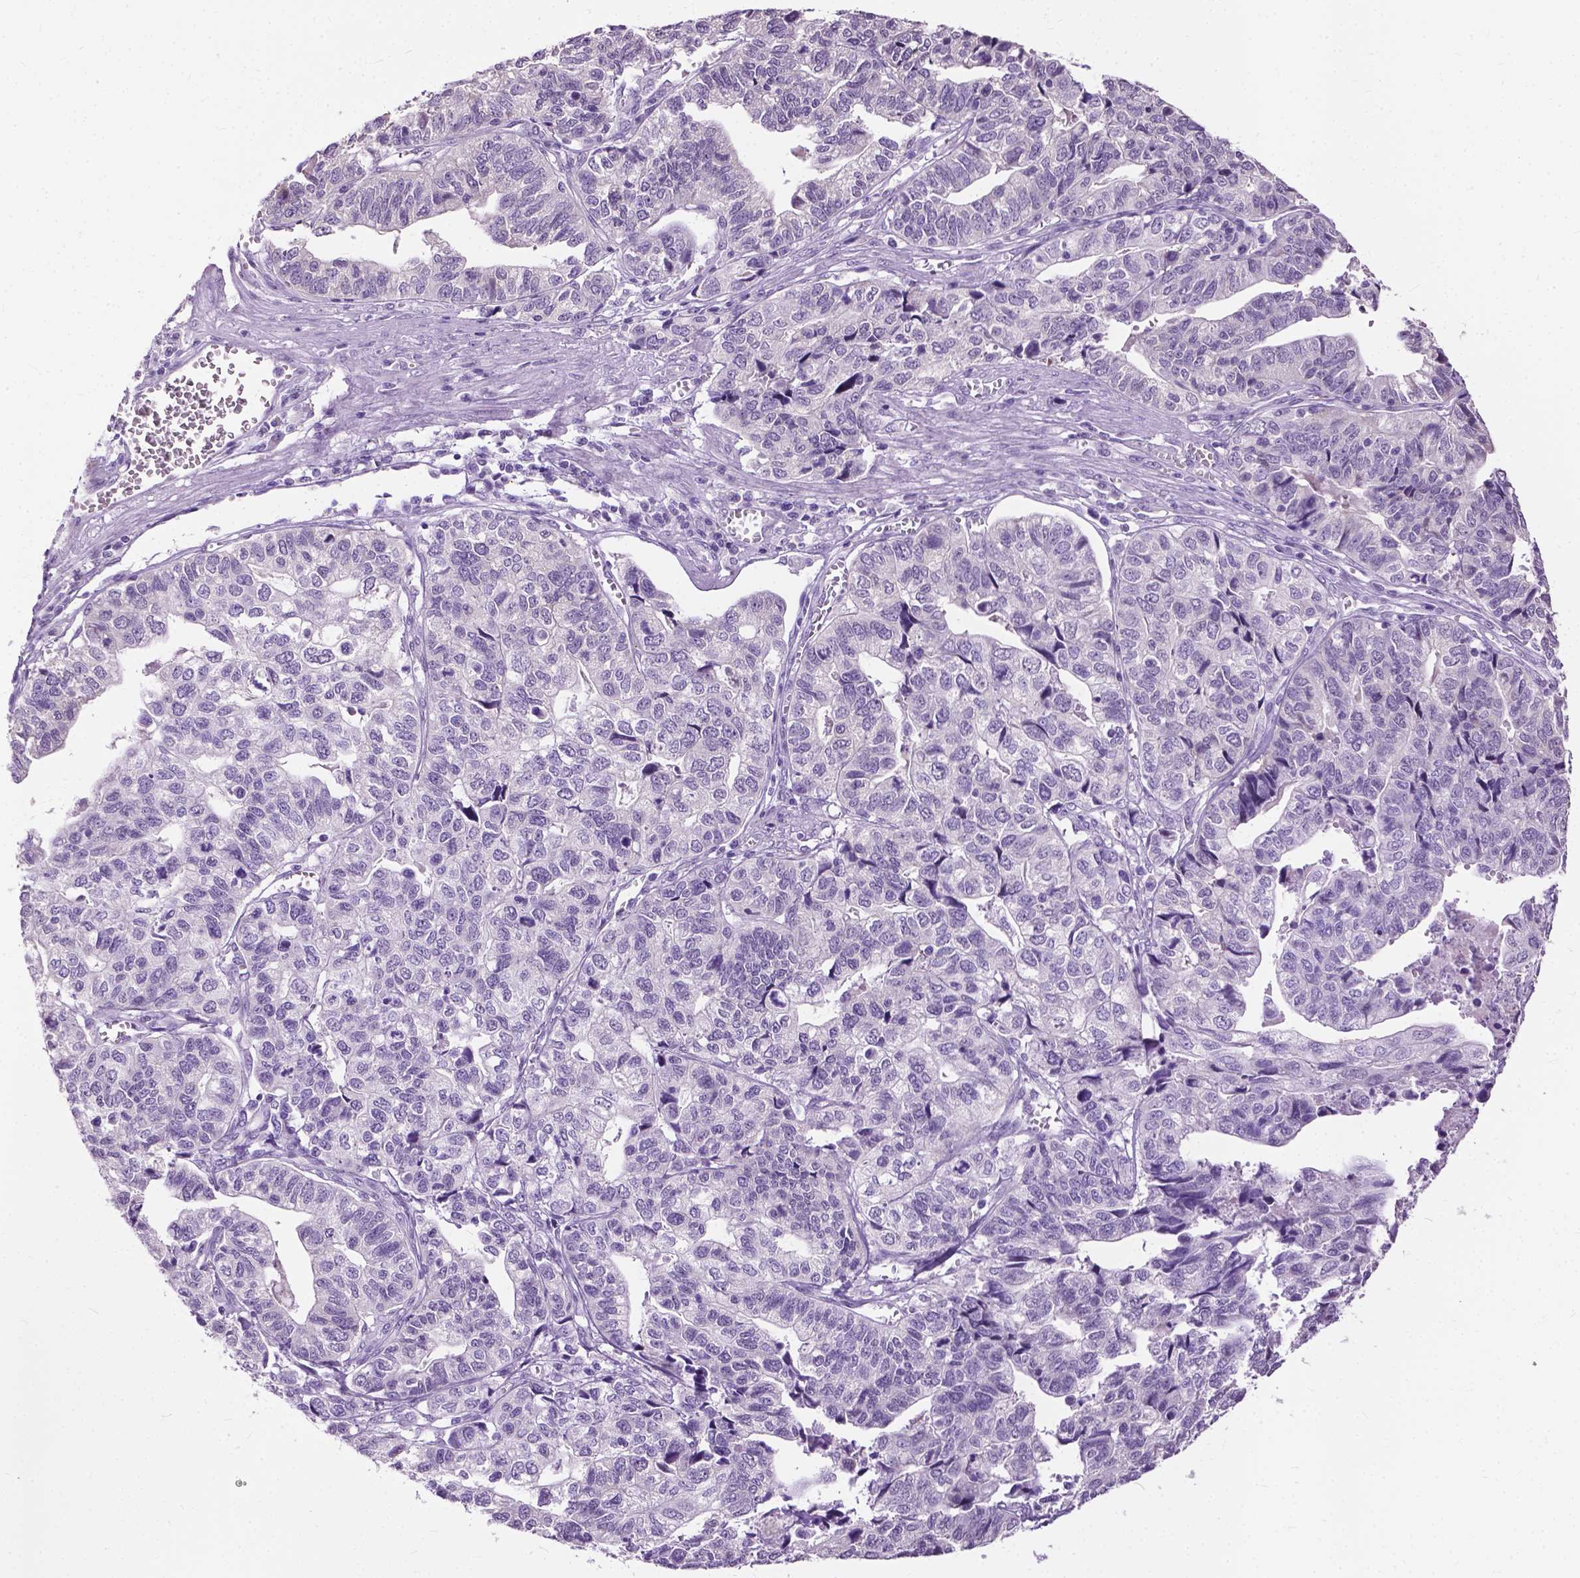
{"staining": {"intensity": "negative", "quantity": "none", "location": "none"}, "tissue": "stomach cancer", "cell_type": "Tumor cells", "image_type": "cancer", "snomed": [{"axis": "morphology", "description": "Adenocarcinoma, NOS"}, {"axis": "topography", "description": "Stomach, upper"}], "caption": "The immunohistochemistry micrograph has no significant expression in tumor cells of stomach cancer (adenocarcinoma) tissue.", "gene": "GPR37L1", "patient": {"sex": "female", "age": 67}}